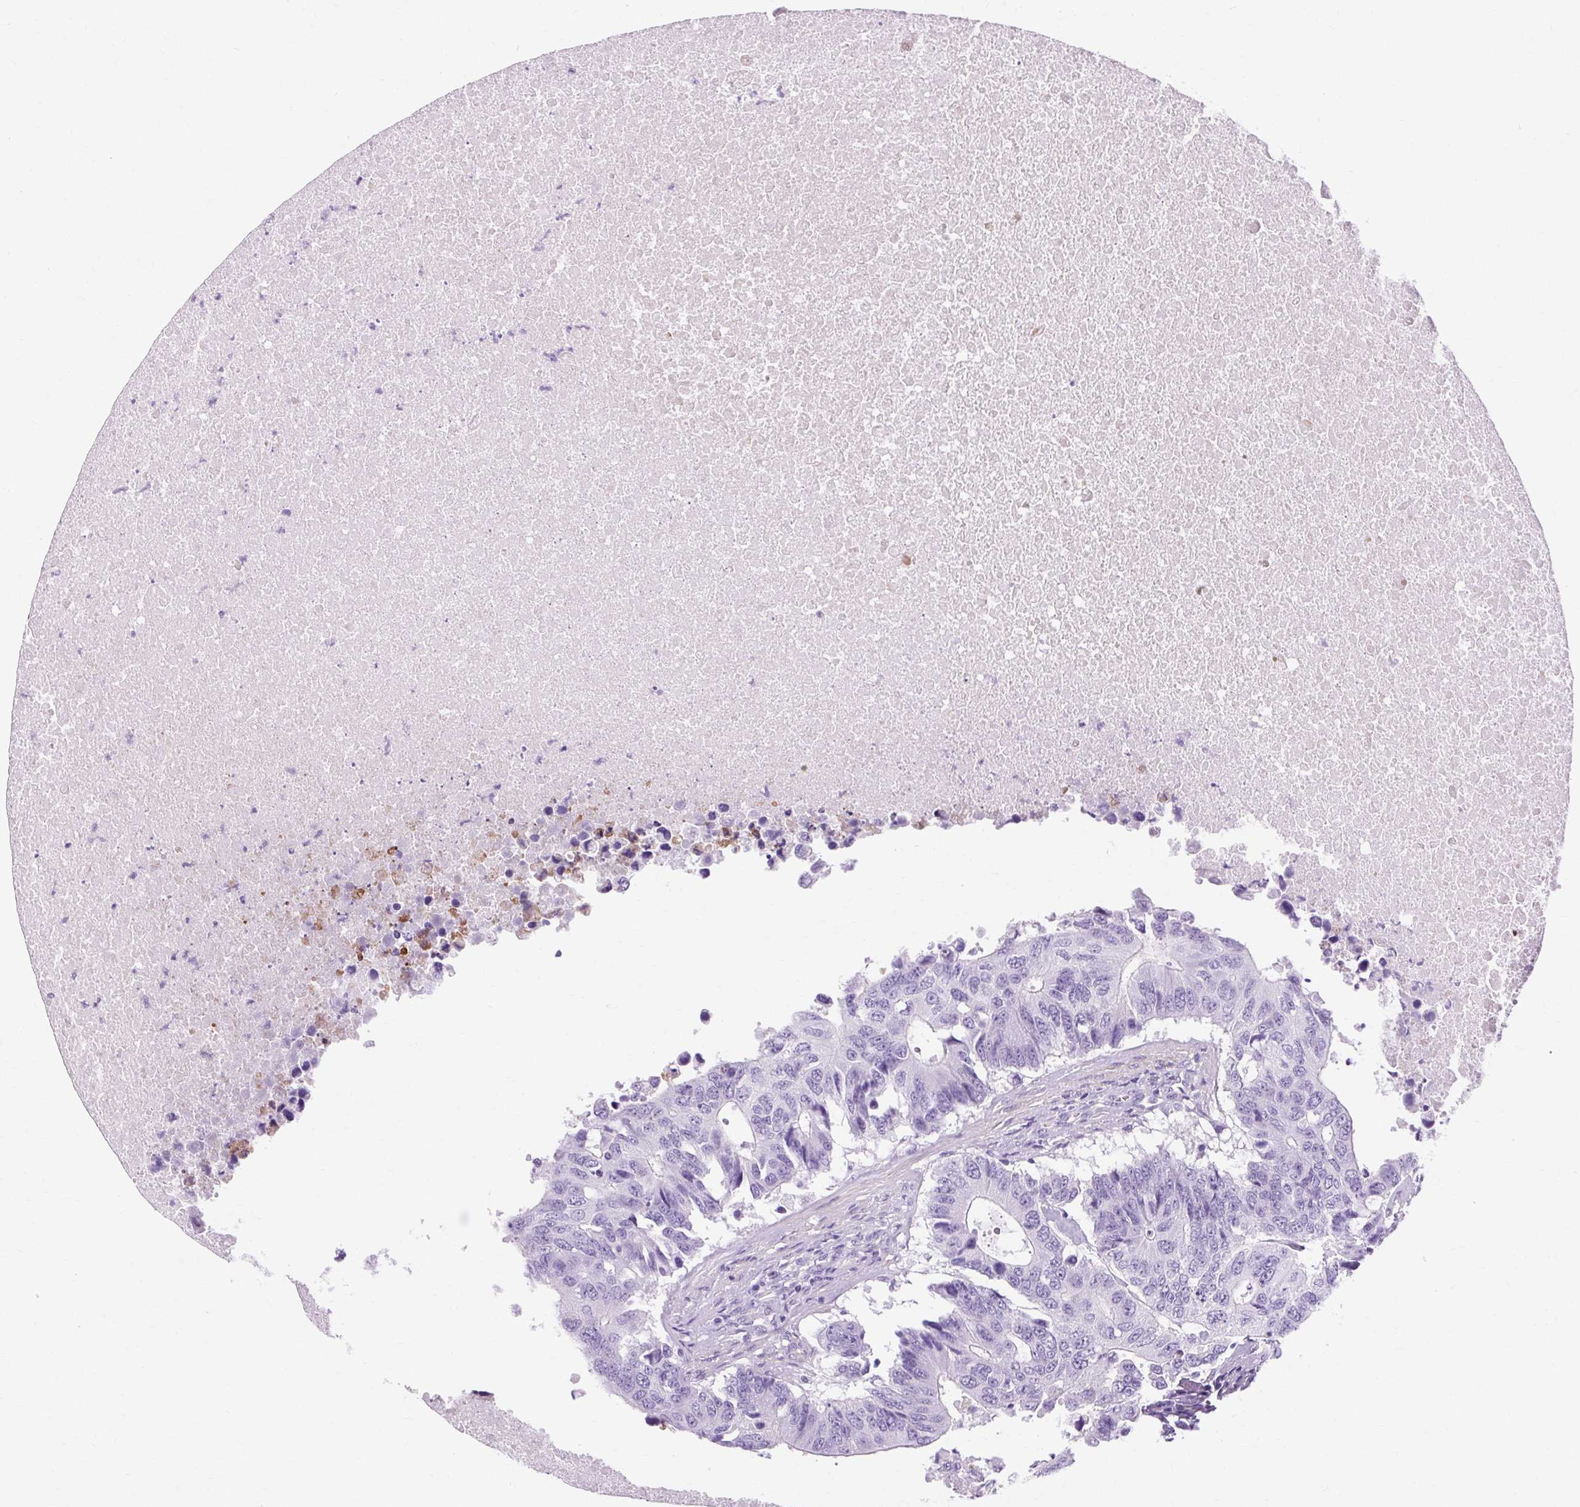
{"staining": {"intensity": "negative", "quantity": "none", "location": "none"}, "tissue": "colorectal cancer", "cell_type": "Tumor cells", "image_type": "cancer", "snomed": [{"axis": "morphology", "description": "Adenocarcinoma, NOS"}, {"axis": "topography", "description": "Colon"}], "caption": "Immunohistochemistry image of neoplastic tissue: human colorectal adenocarcinoma stained with DAB shows no significant protein positivity in tumor cells.", "gene": "OOEP", "patient": {"sex": "male", "age": 71}}